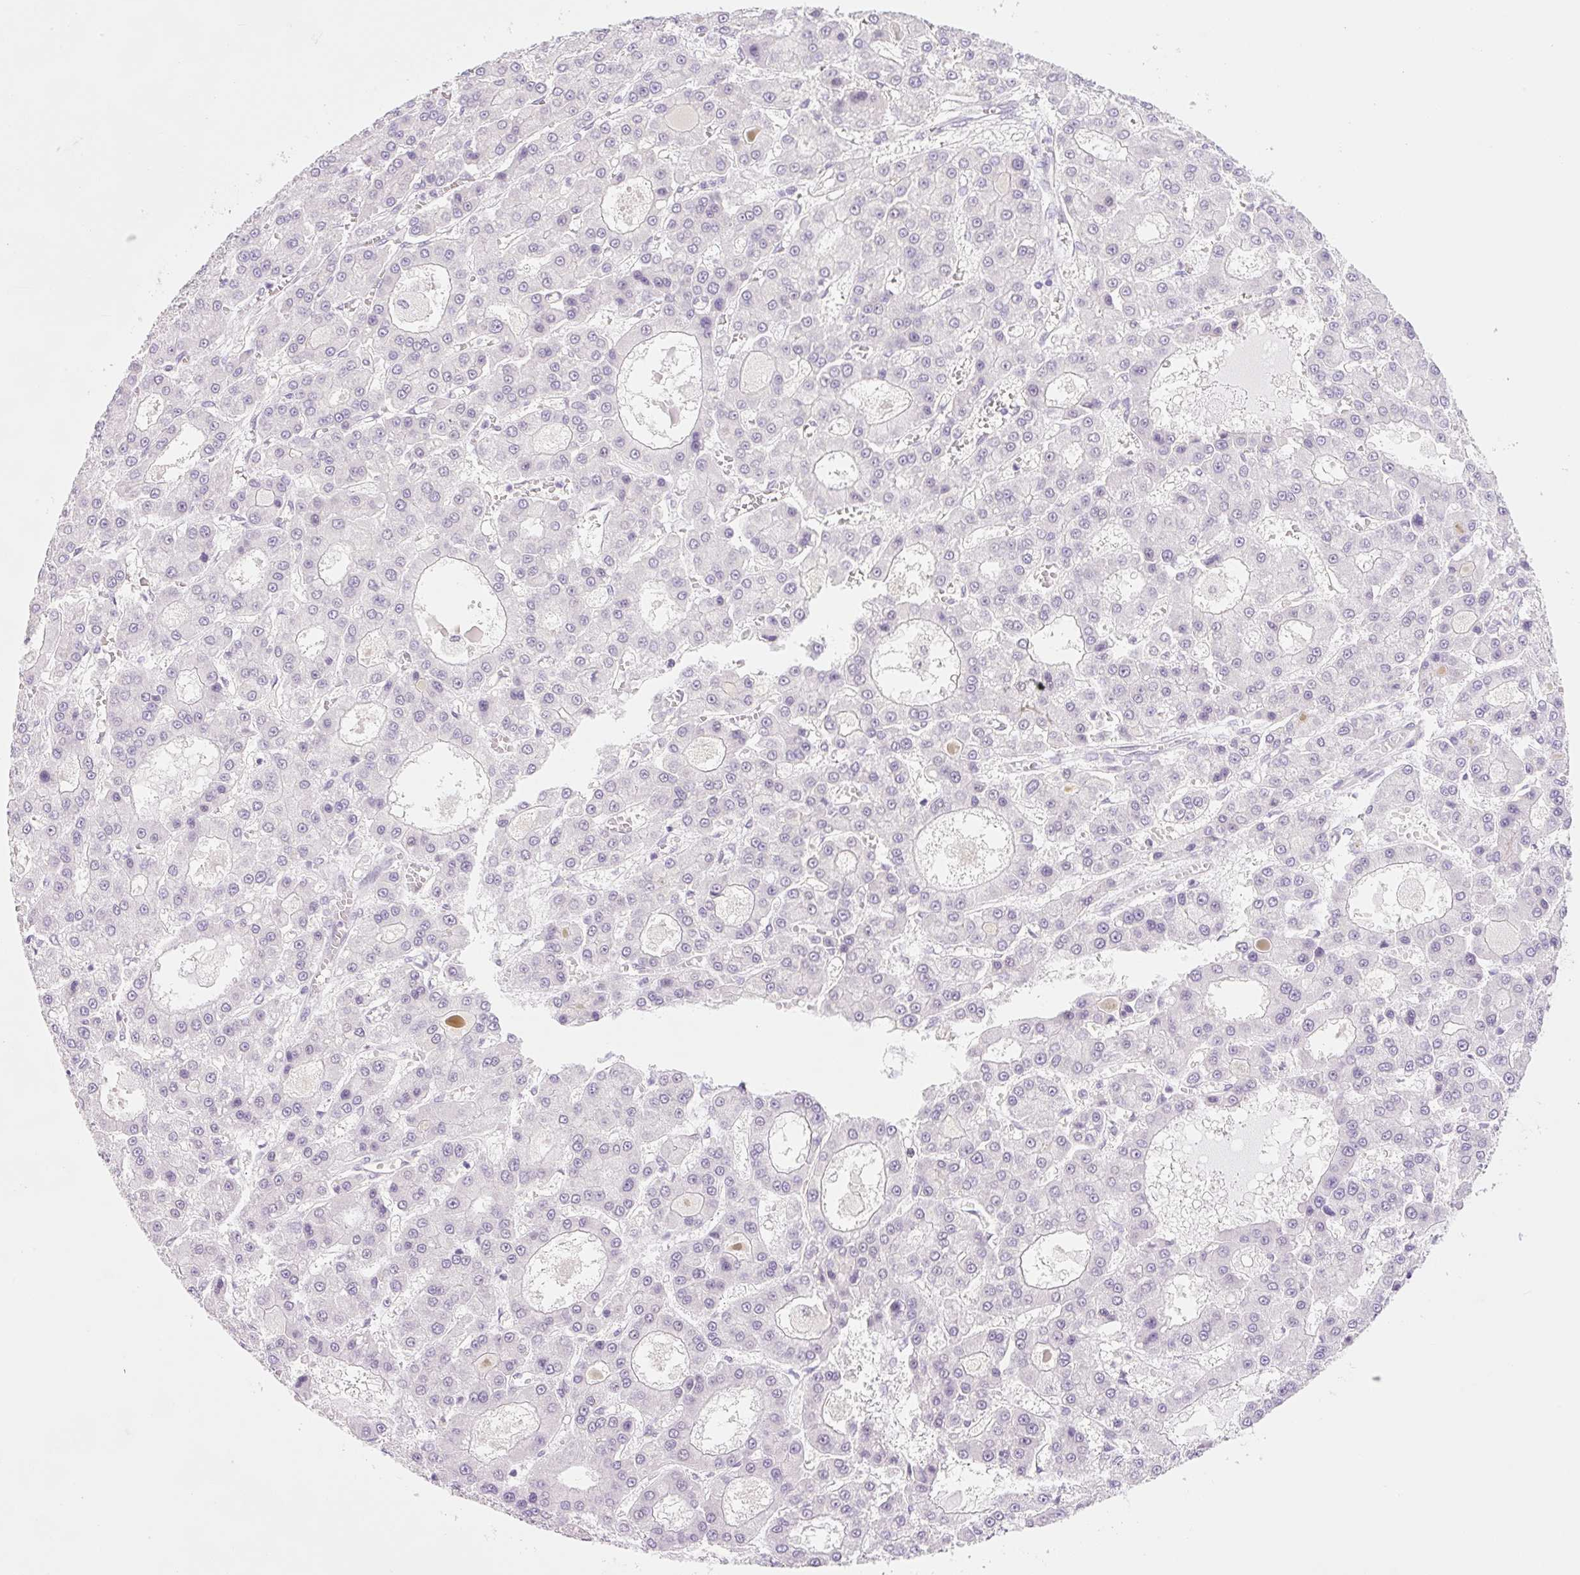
{"staining": {"intensity": "negative", "quantity": "none", "location": "none"}, "tissue": "liver cancer", "cell_type": "Tumor cells", "image_type": "cancer", "snomed": [{"axis": "morphology", "description": "Carcinoma, Hepatocellular, NOS"}, {"axis": "topography", "description": "Liver"}], "caption": "Micrograph shows no protein positivity in tumor cells of liver cancer tissue.", "gene": "SYNE3", "patient": {"sex": "male", "age": 70}}